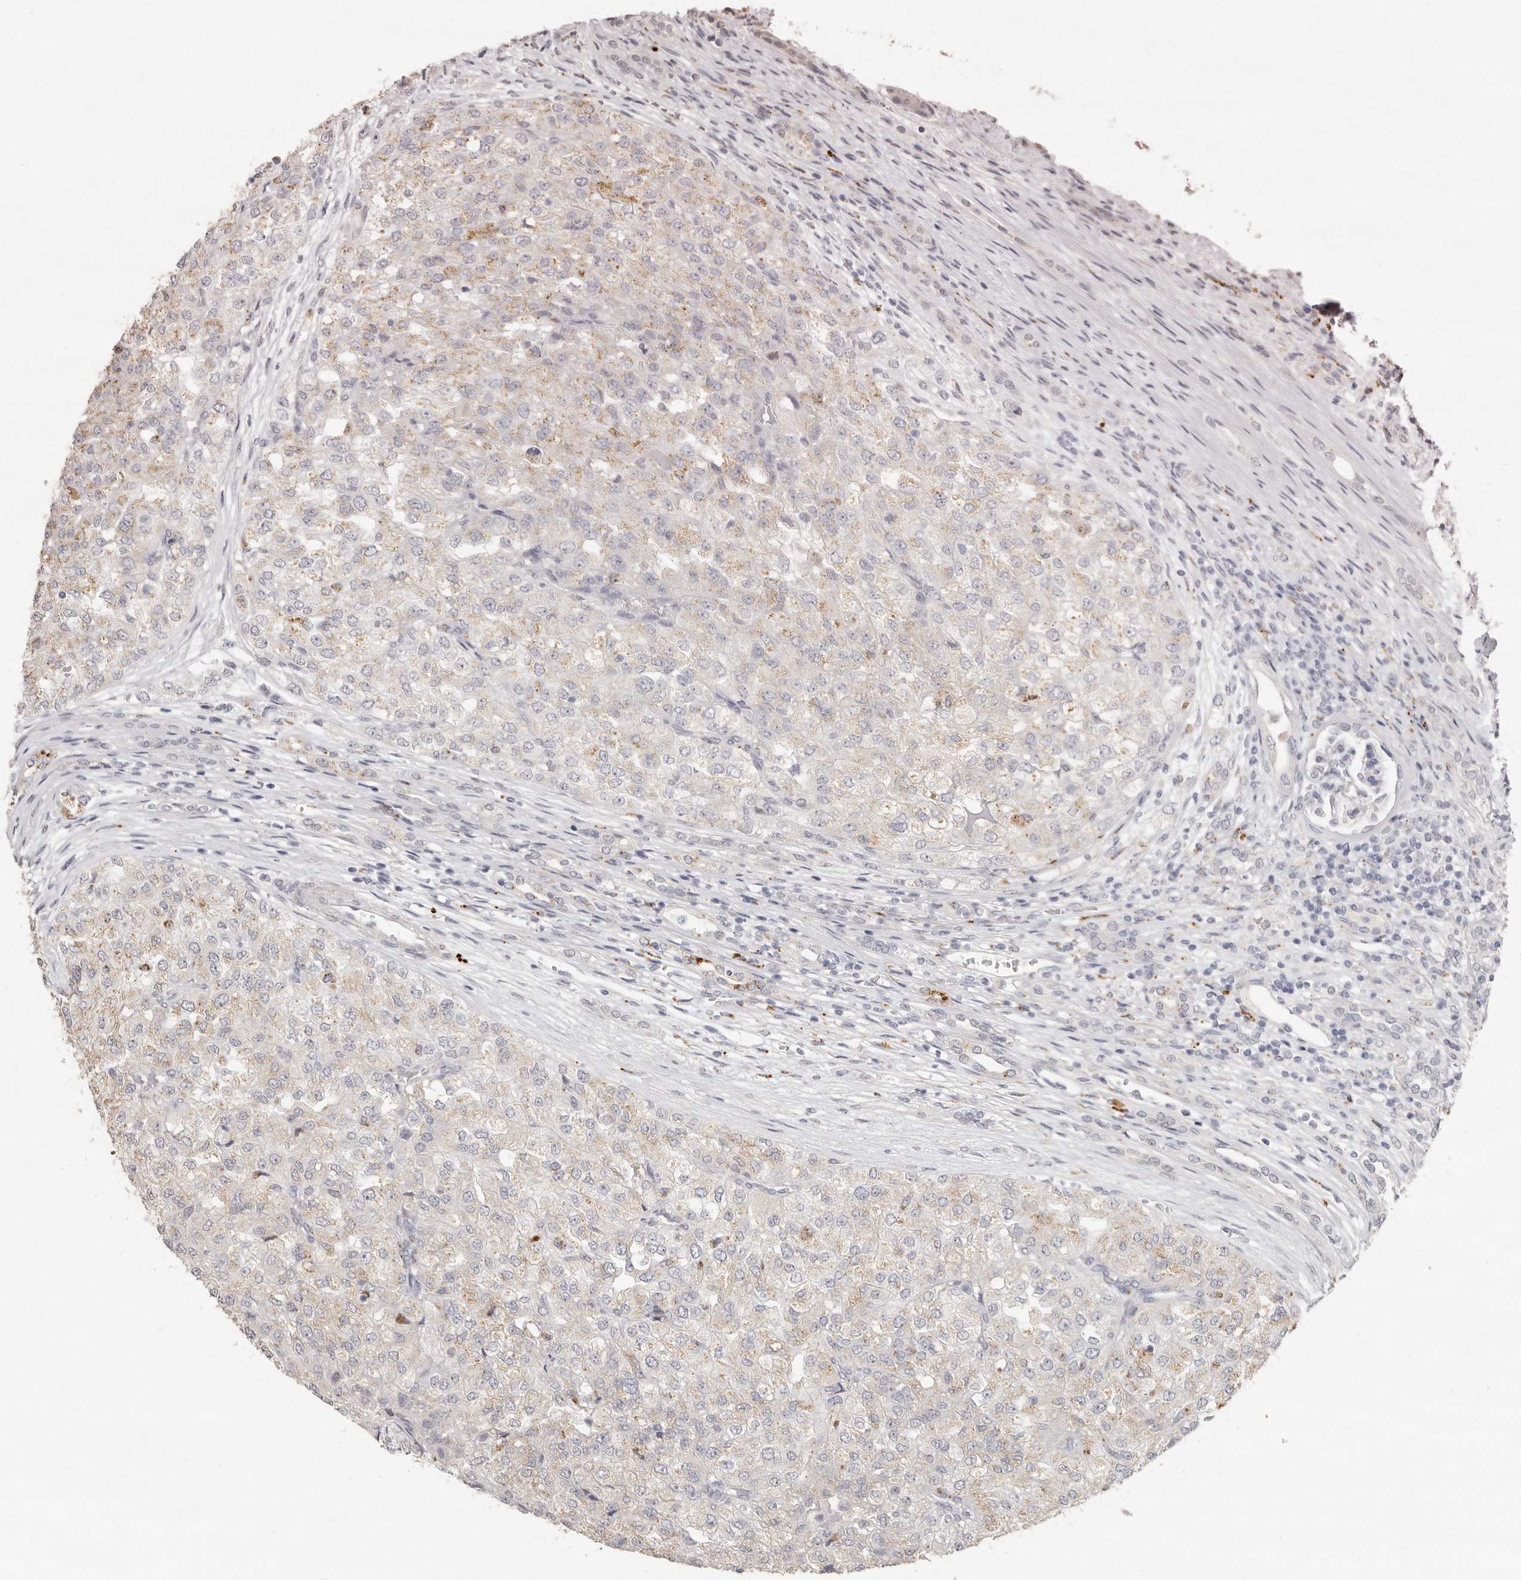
{"staining": {"intensity": "weak", "quantity": "25%-75%", "location": "cytoplasmic/membranous"}, "tissue": "renal cancer", "cell_type": "Tumor cells", "image_type": "cancer", "snomed": [{"axis": "morphology", "description": "Adenocarcinoma, NOS"}, {"axis": "topography", "description": "Kidney"}], "caption": "An immunohistochemistry (IHC) histopathology image of tumor tissue is shown. Protein staining in brown shows weak cytoplasmic/membranous positivity in renal cancer (adenocarcinoma) within tumor cells. (DAB (3,3'-diaminobenzidine) = brown stain, brightfield microscopy at high magnification).", "gene": "FAM185A", "patient": {"sex": "female", "age": 54}}